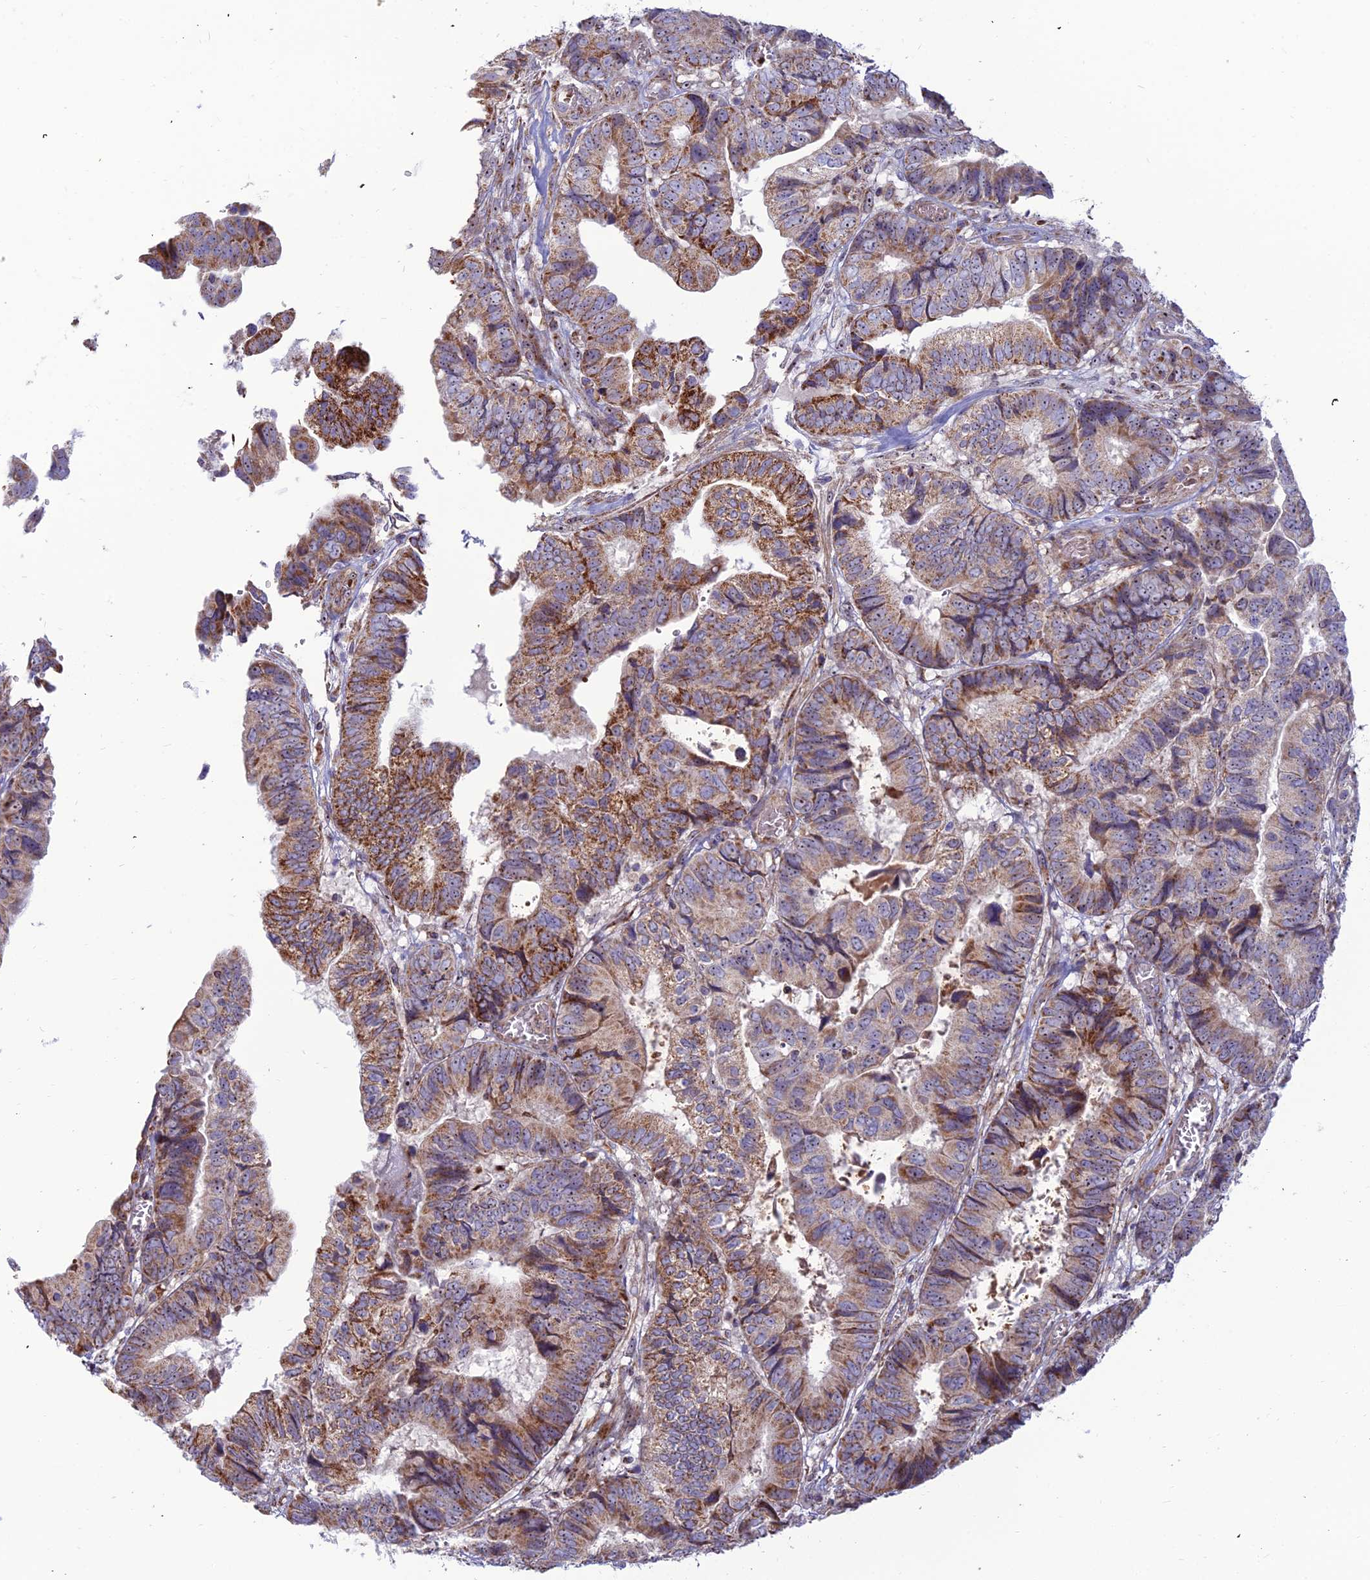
{"staining": {"intensity": "strong", "quantity": "25%-75%", "location": "cytoplasmic/membranous"}, "tissue": "colorectal cancer", "cell_type": "Tumor cells", "image_type": "cancer", "snomed": [{"axis": "morphology", "description": "Adenocarcinoma, NOS"}, {"axis": "topography", "description": "Colon"}], "caption": "Immunohistochemical staining of human colorectal adenocarcinoma shows high levels of strong cytoplasmic/membranous protein expression in approximately 25%-75% of tumor cells.", "gene": "SLC35F4", "patient": {"sex": "male", "age": 85}}